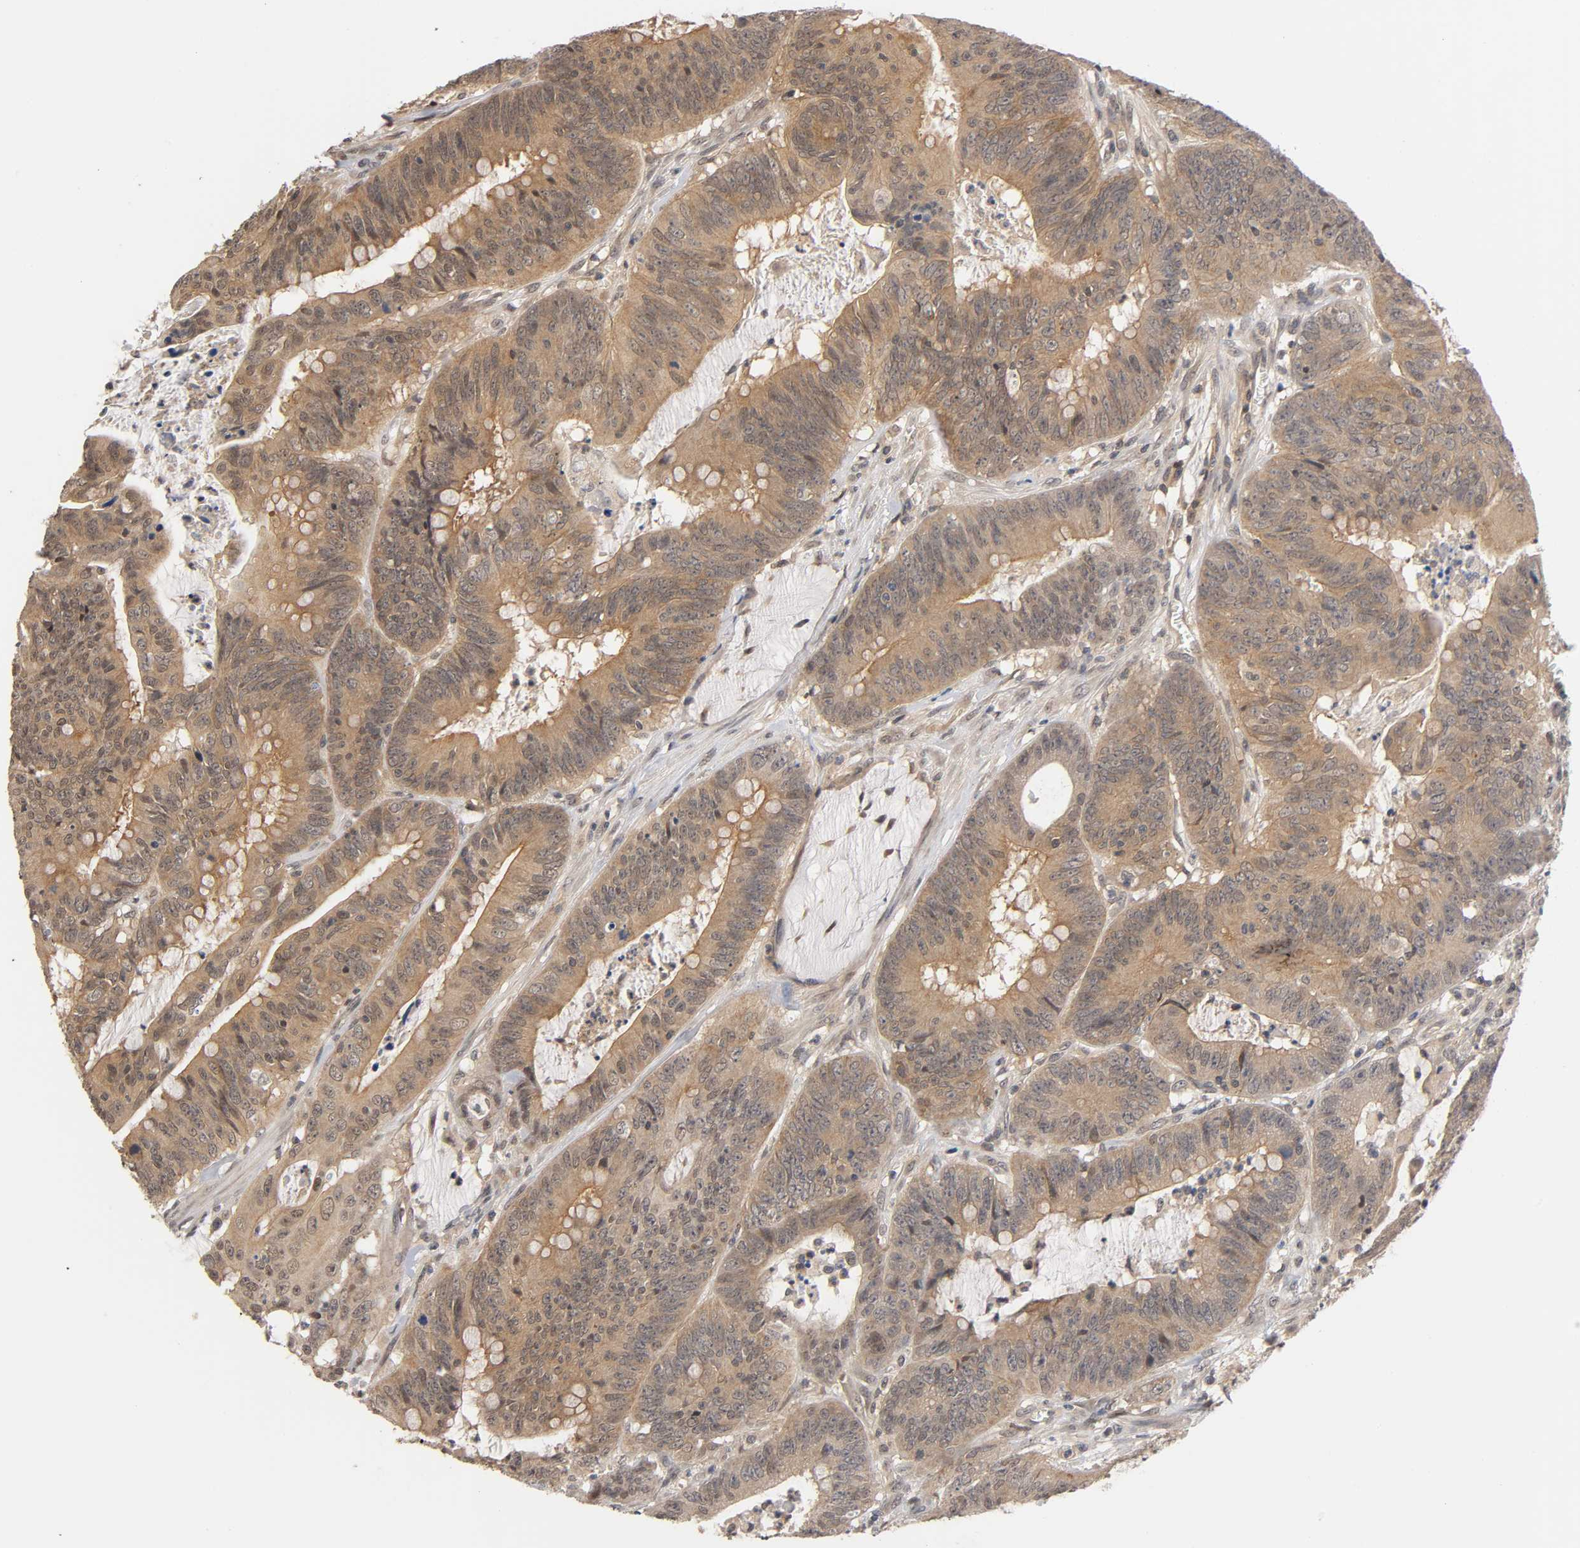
{"staining": {"intensity": "moderate", "quantity": ">75%", "location": "cytoplasmic/membranous"}, "tissue": "colorectal cancer", "cell_type": "Tumor cells", "image_type": "cancer", "snomed": [{"axis": "morphology", "description": "Adenocarcinoma, NOS"}, {"axis": "topography", "description": "Colon"}], "caption": "Colorectal cancer stained with DAB IHC exhibits medium levels of moderate cytoplasmic/membranous expression in approximately >75% of tumor cells.", "gene": "PRKAB1", "patient": {"sex": "male", "age": 45}}